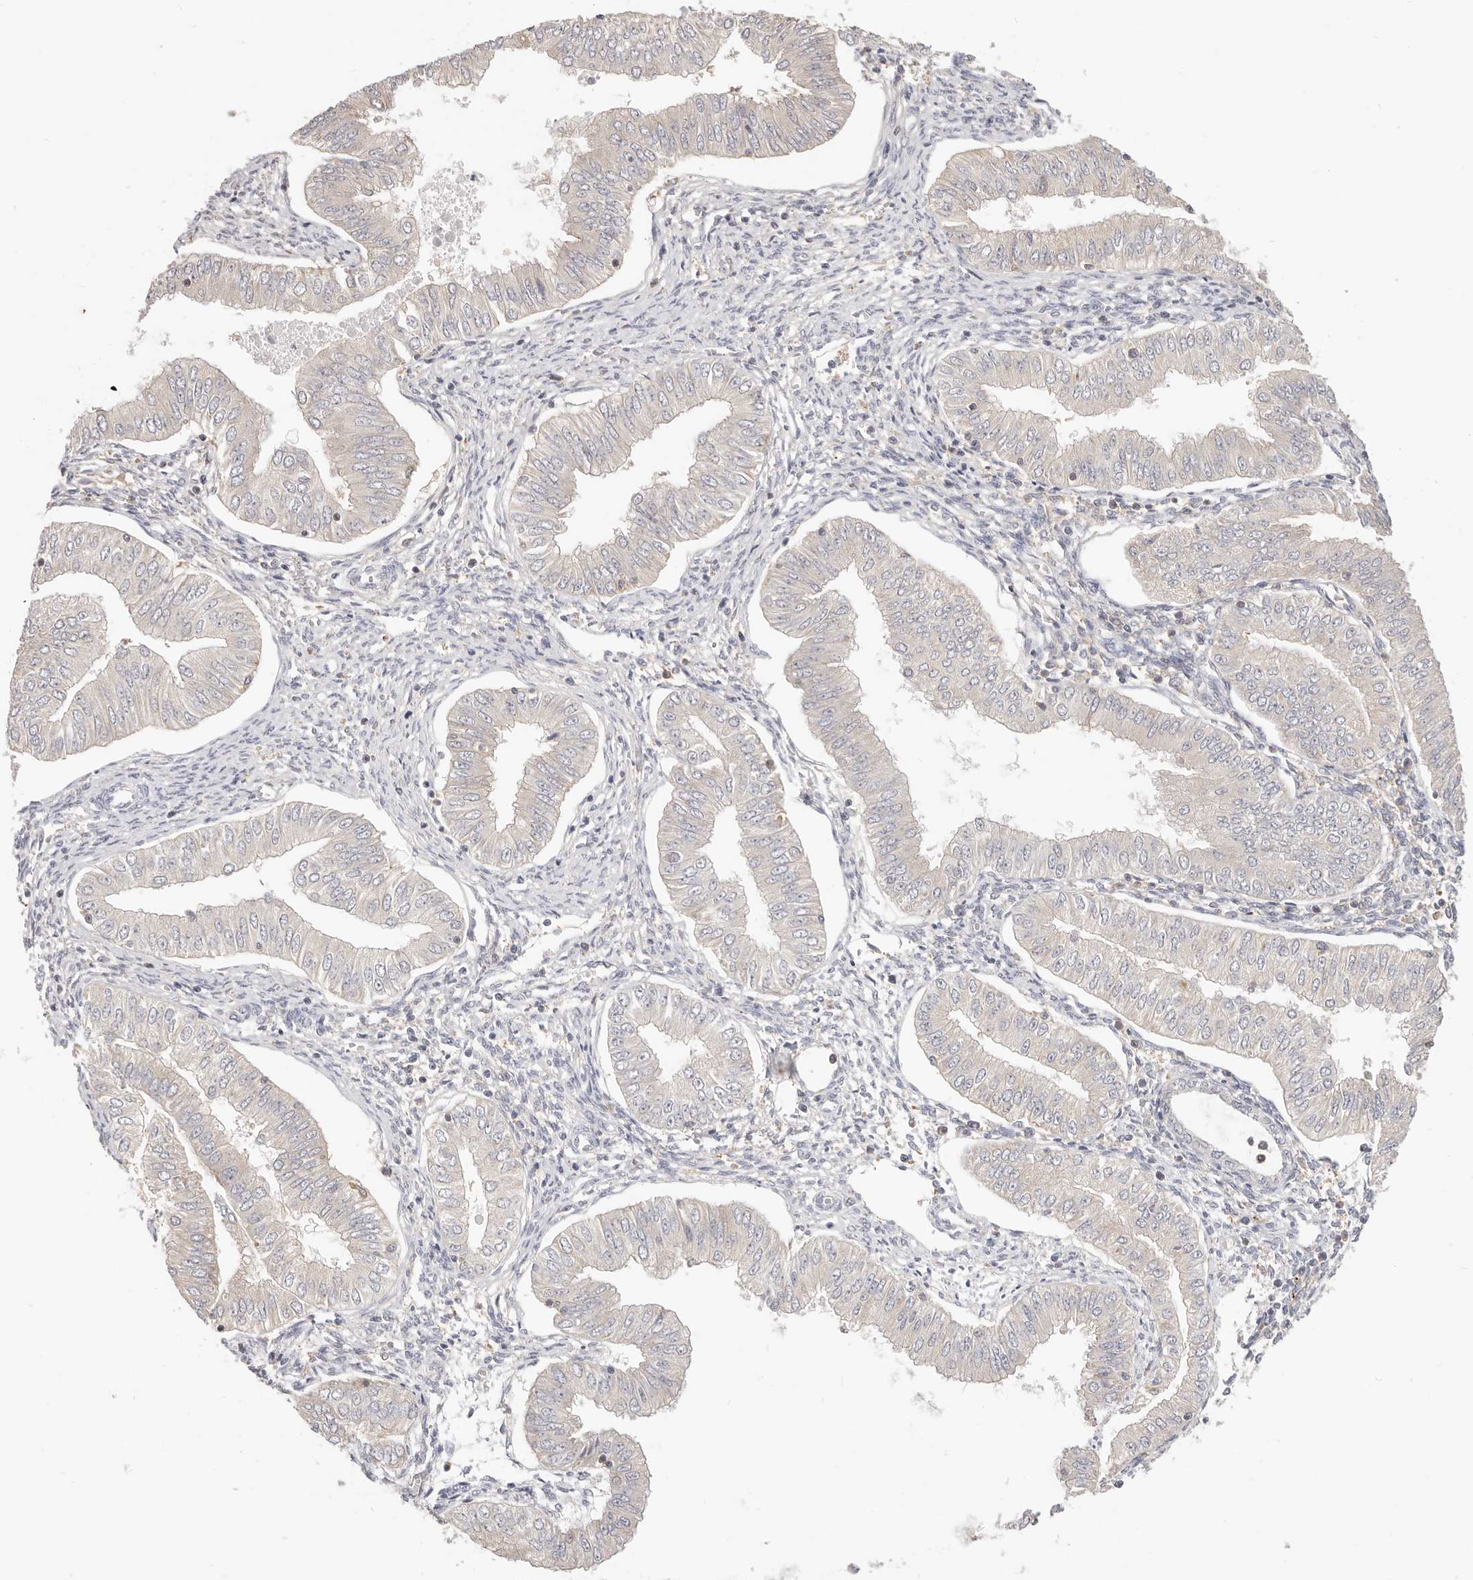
{"staining": {"intensity": "negative", "quantity": "none", "location": "none"}, "tissue": "endometrial cancer", "cell_type": "Tumor cells", "image_type": "cancer", "snomed": [{"axis": "morphology", "description": "Normal tissue, NOS"}, {"axis": "morphology", "description": "Adenocarcinoma, NOS"}, {"axis": "topography", "description": "Endometrium"}], "caption": "A high-resolution photomicrograph shows IHC staining of endometrial cancer (adenocarcinoma), which shows no significant expression in tumor cells.", "gene": "DTNBP1", "patient": {"sex": "female", "age": 53}}